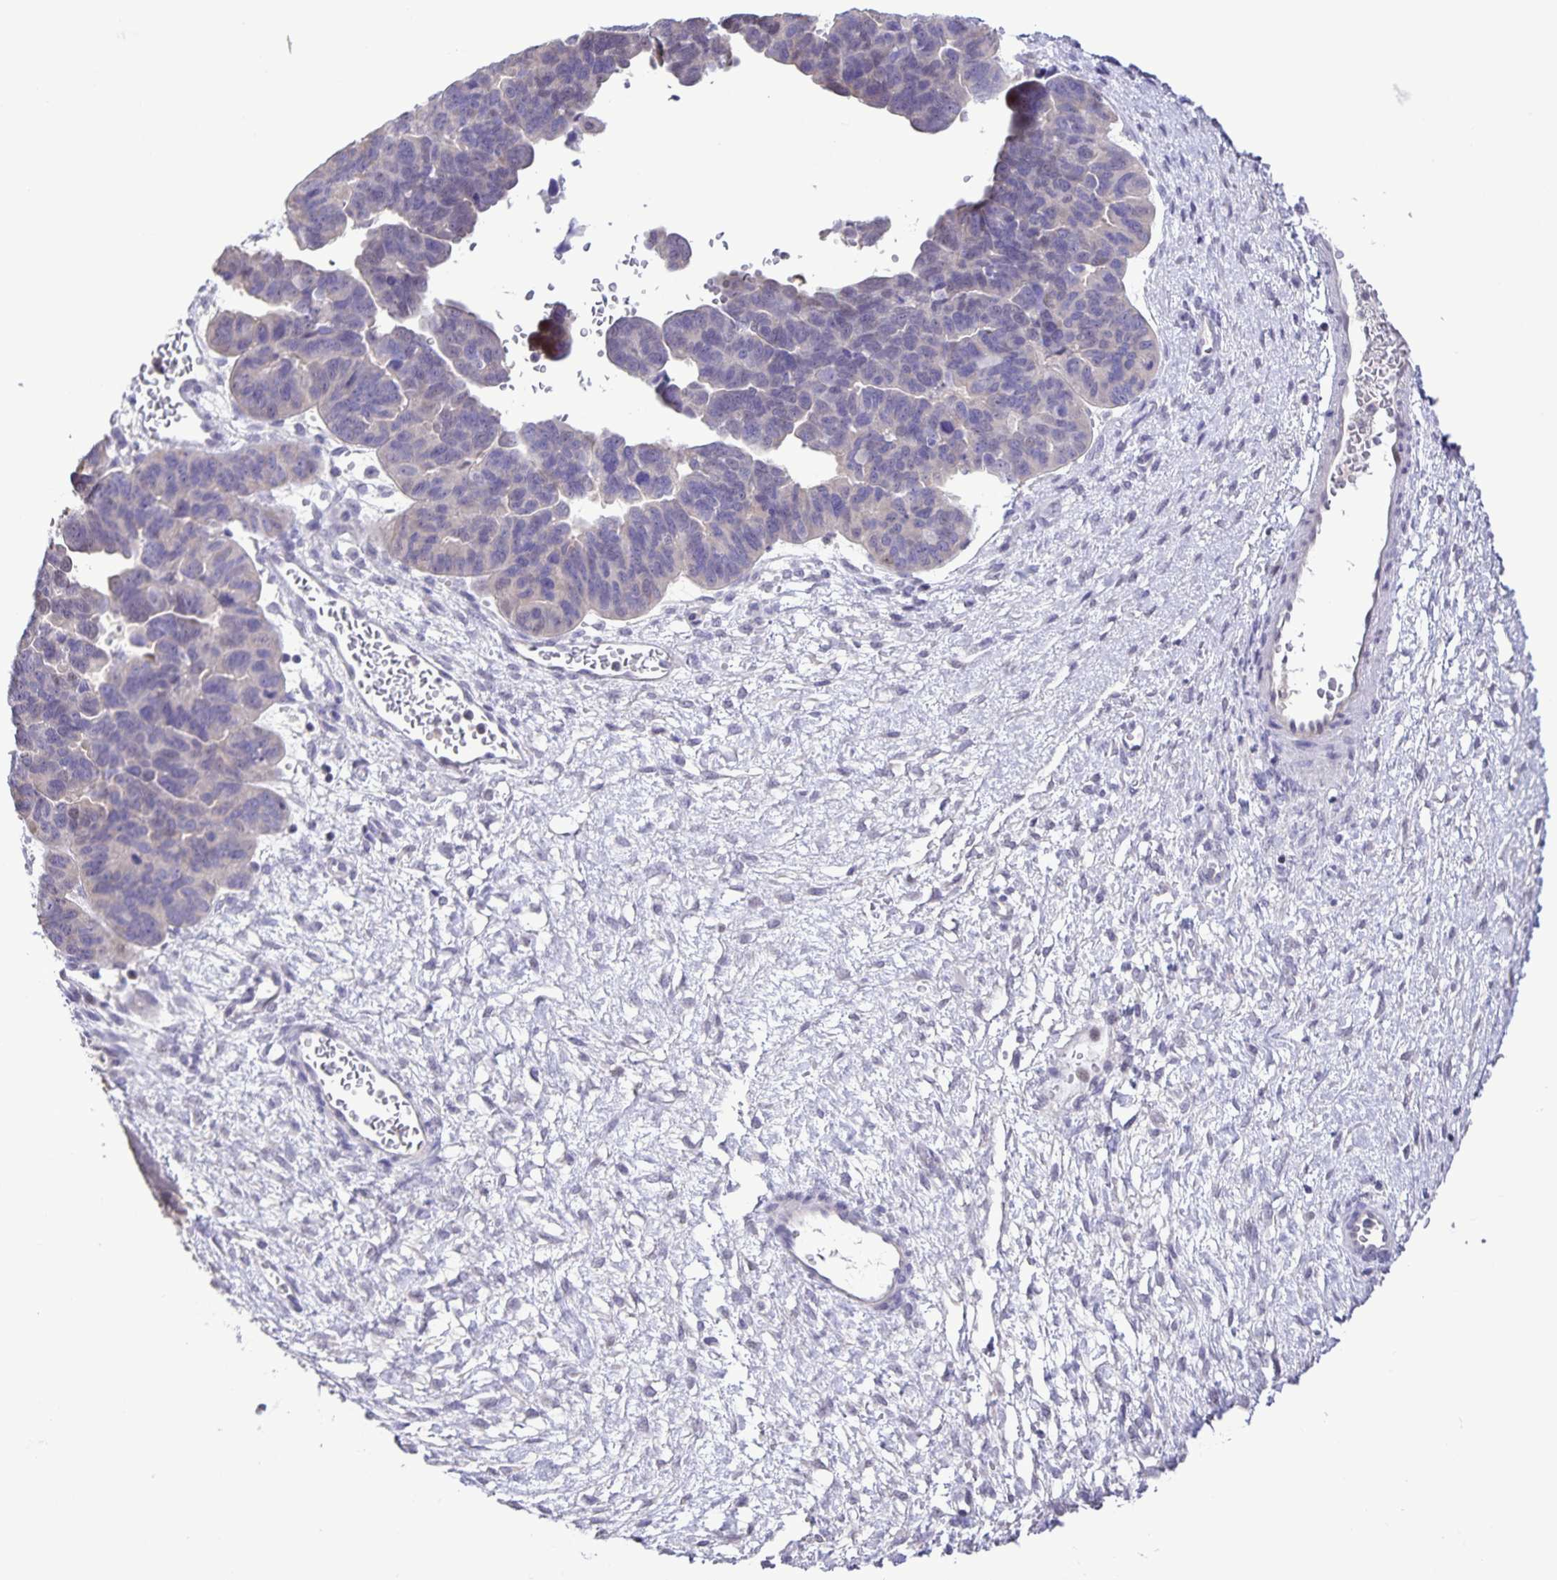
{"staining": {"intensity": "negative", "quantity": "none", "location": "none"}, "tissue": "ovarian cancer", "cell_type": "Tumor cells", "image_type": "cancer", "snomed": [{"axis": "morphology", "description": "Cystadenocarcinoma, serous, NOS"}, {"axis": "topography", "description": "Ovary"}], "caption": "There is no significant staining in tumor cells of ovarian cancer (serous cystadenocarcinoma).", "gene": "ONECUT2", "patient": {"sex": "female", "age": 64}}